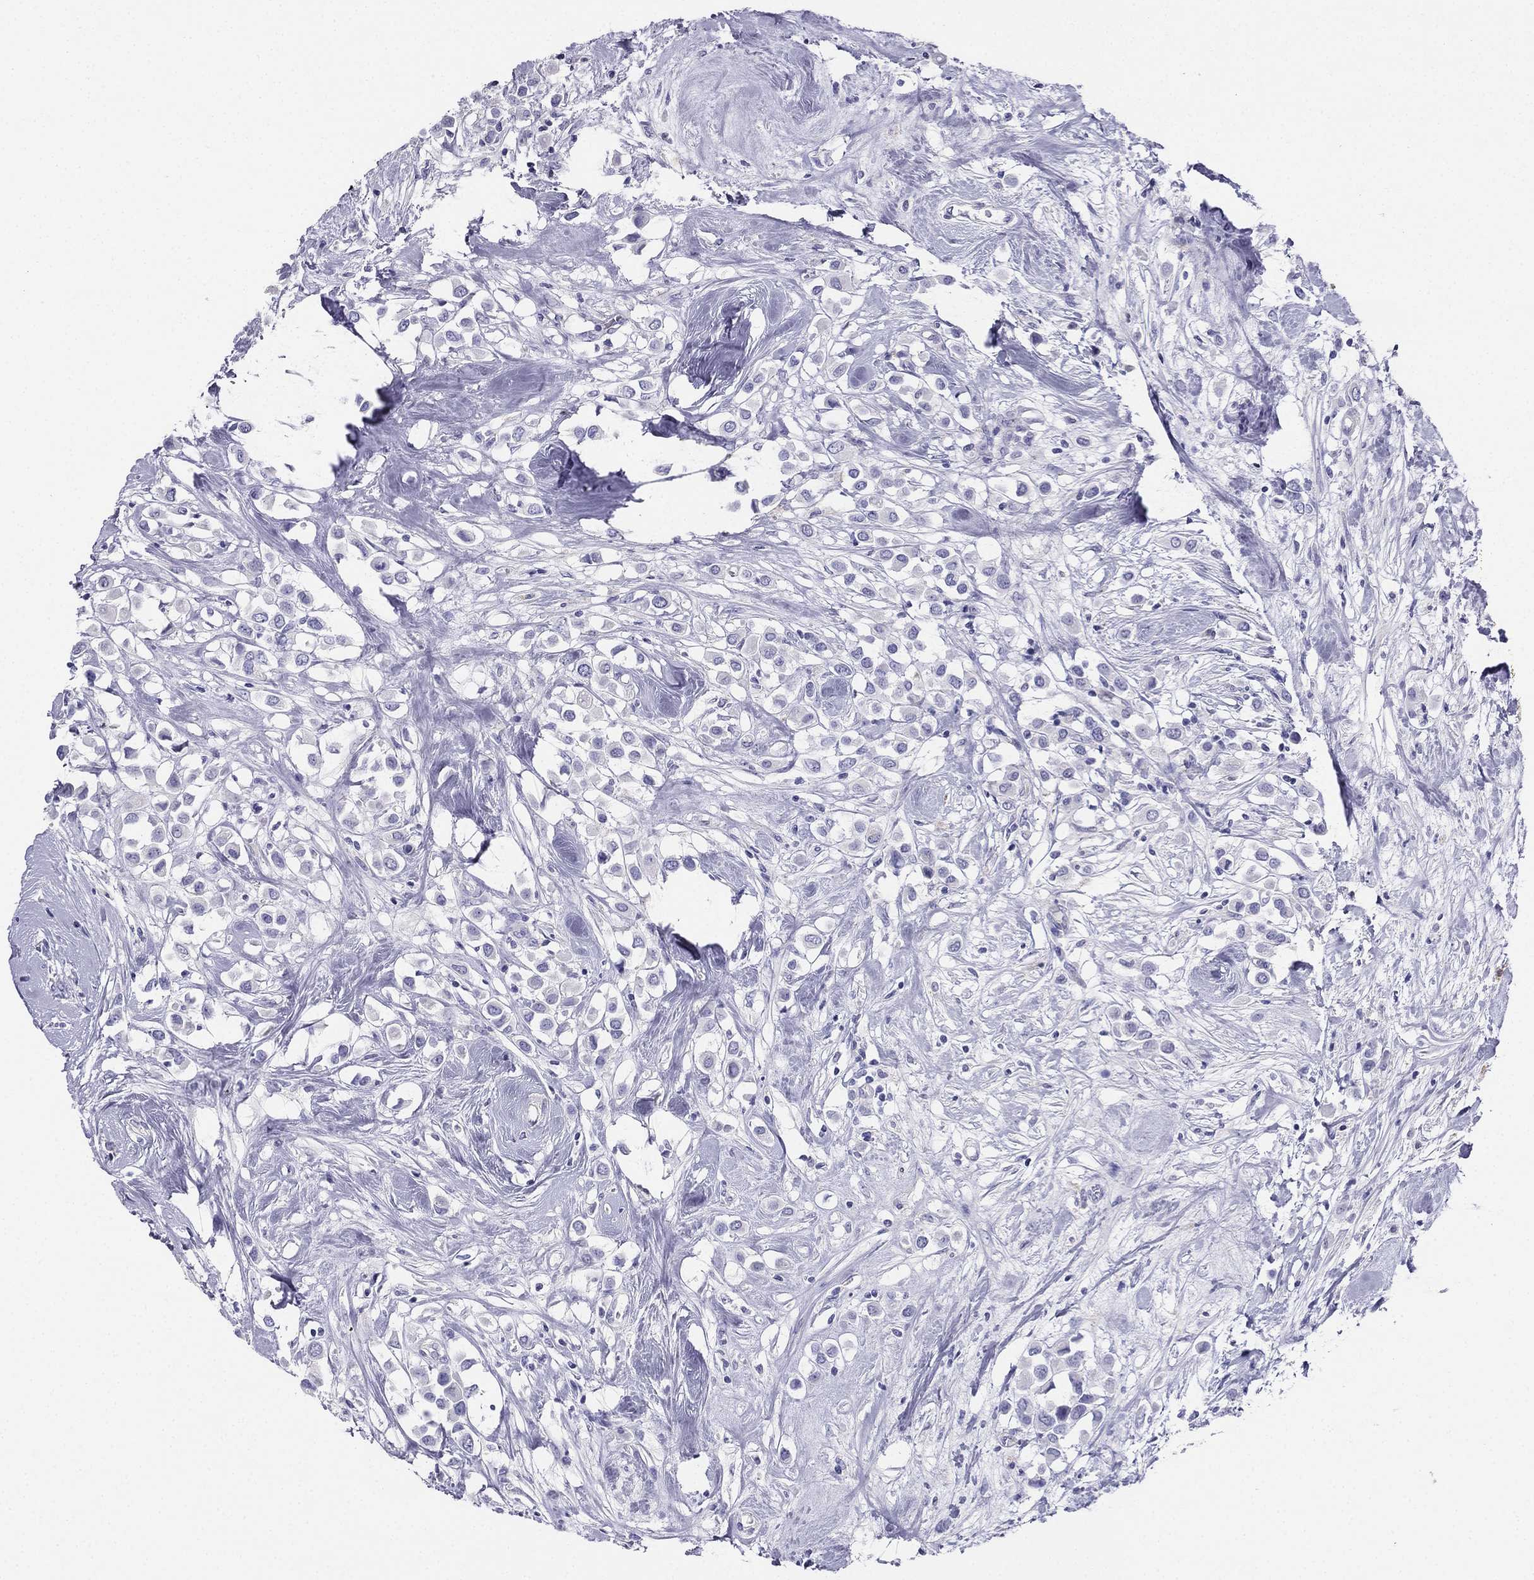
{"staining": {"intensity": "negative", "quantity": "none", "location": "none"}, "tissue": "breast cancer", "cell_type": "Tumor cells", "image_type": "cancer", "snomed": [{"axis": "morphology", "description": "Duct carcinoma"}, {"axis": "topography", "description": "Breast"}], "caption": "This is an immunohistochemistry histopathology image of breast cancer. There is no expression in tumor cells.", "gene": "ALOXE3", "patient": {"sex": "female", "age": 61}}